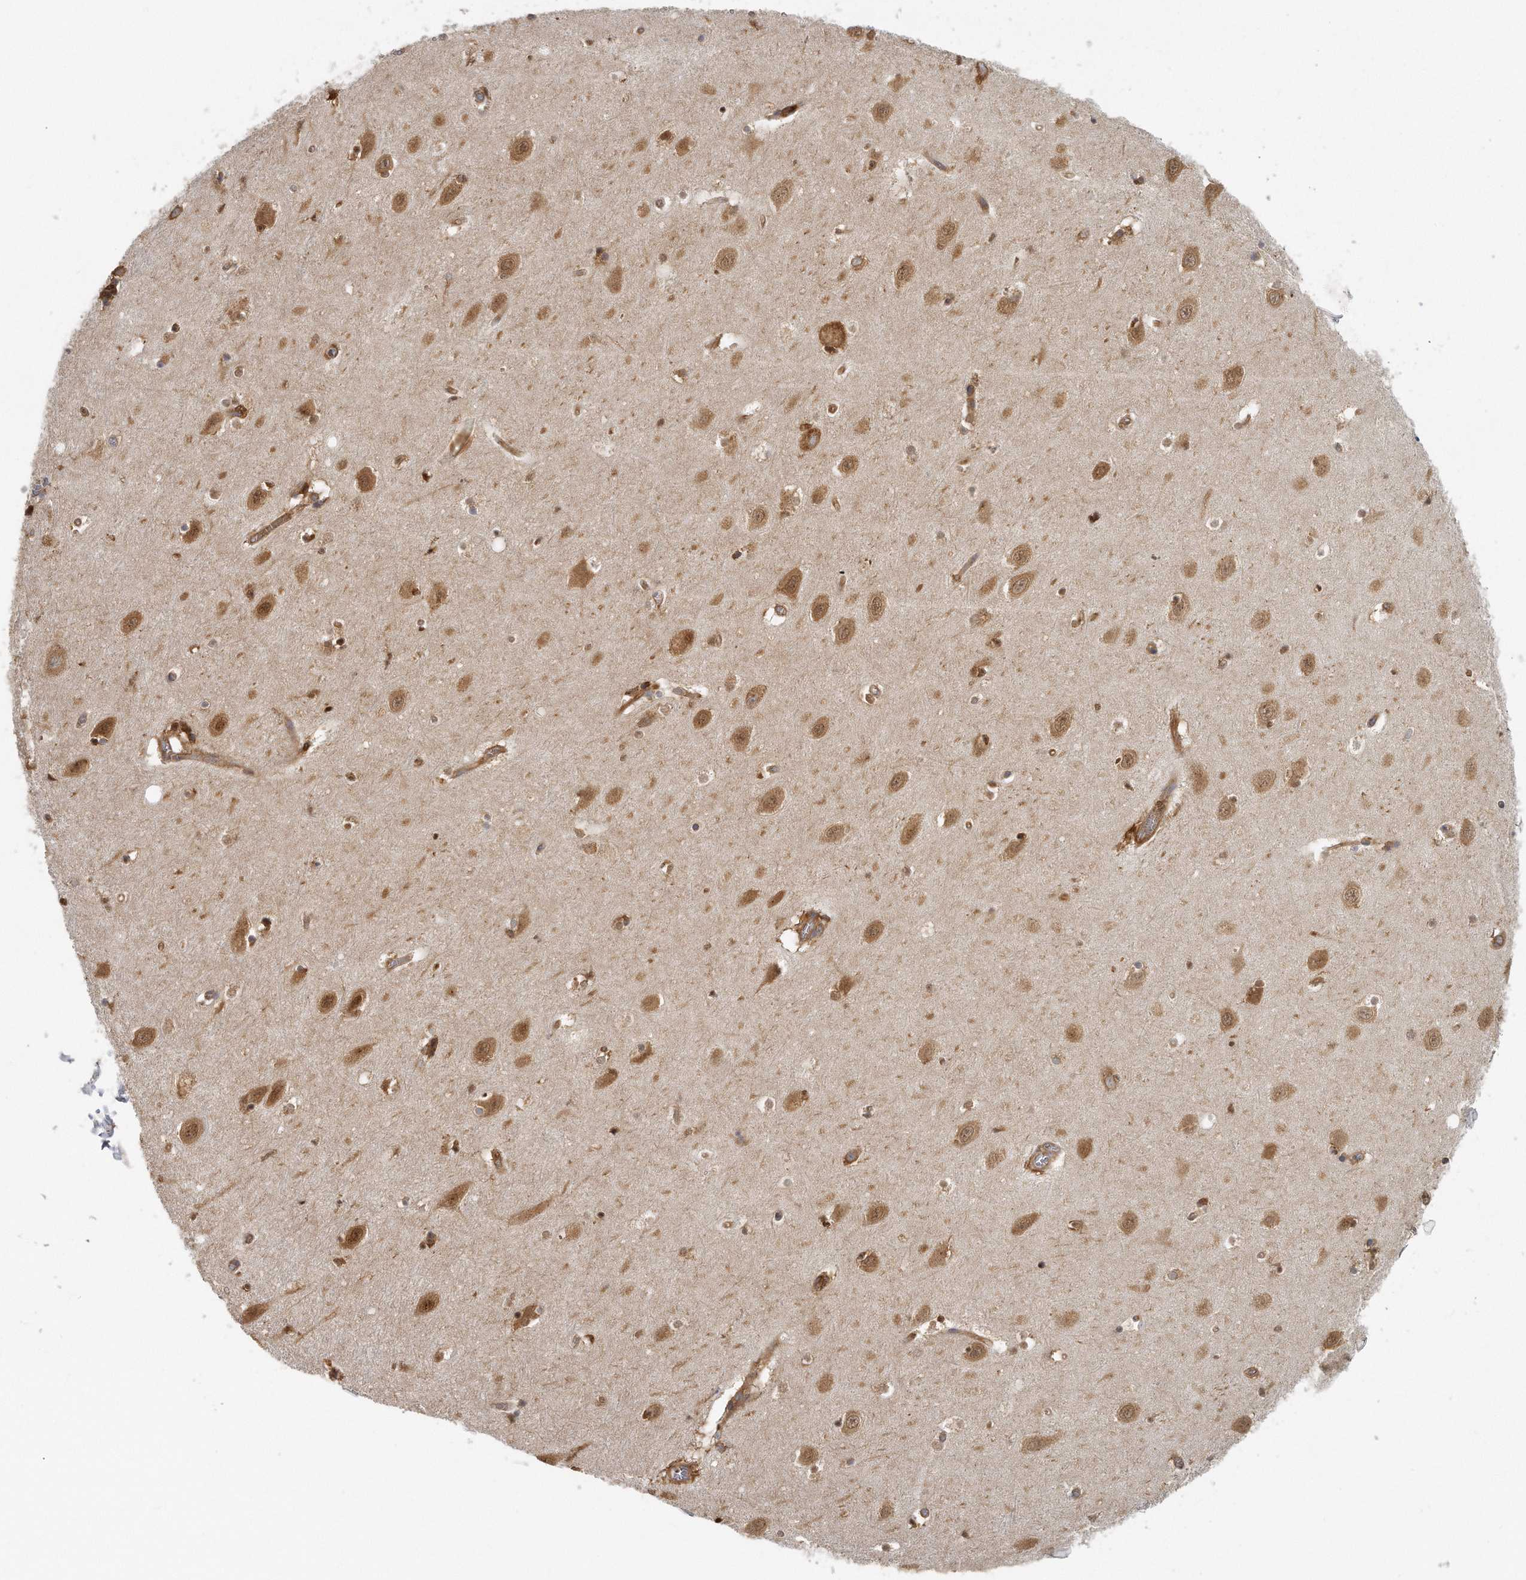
{"staining": {"intensity": "moderate", "quantity": ">75%", "location": "cytoplasmic/membranous"}, "tissue": "hippocampus", "cell_type": "Glial cells", "image_type": "normal", "snomed": [{"axis": "morphology", "description": "Normal tissue, NOS"}, {"axis": "topography", "description": "Hippocampus"}], "caption": "Human hippocampus stained with a brown dye demonstrates moderate cytoplasmic/membranous positive expression in approximately >75% of glial cells.", "gene": "EIF3I", "patient": {"sex": "female", "age": 64}}